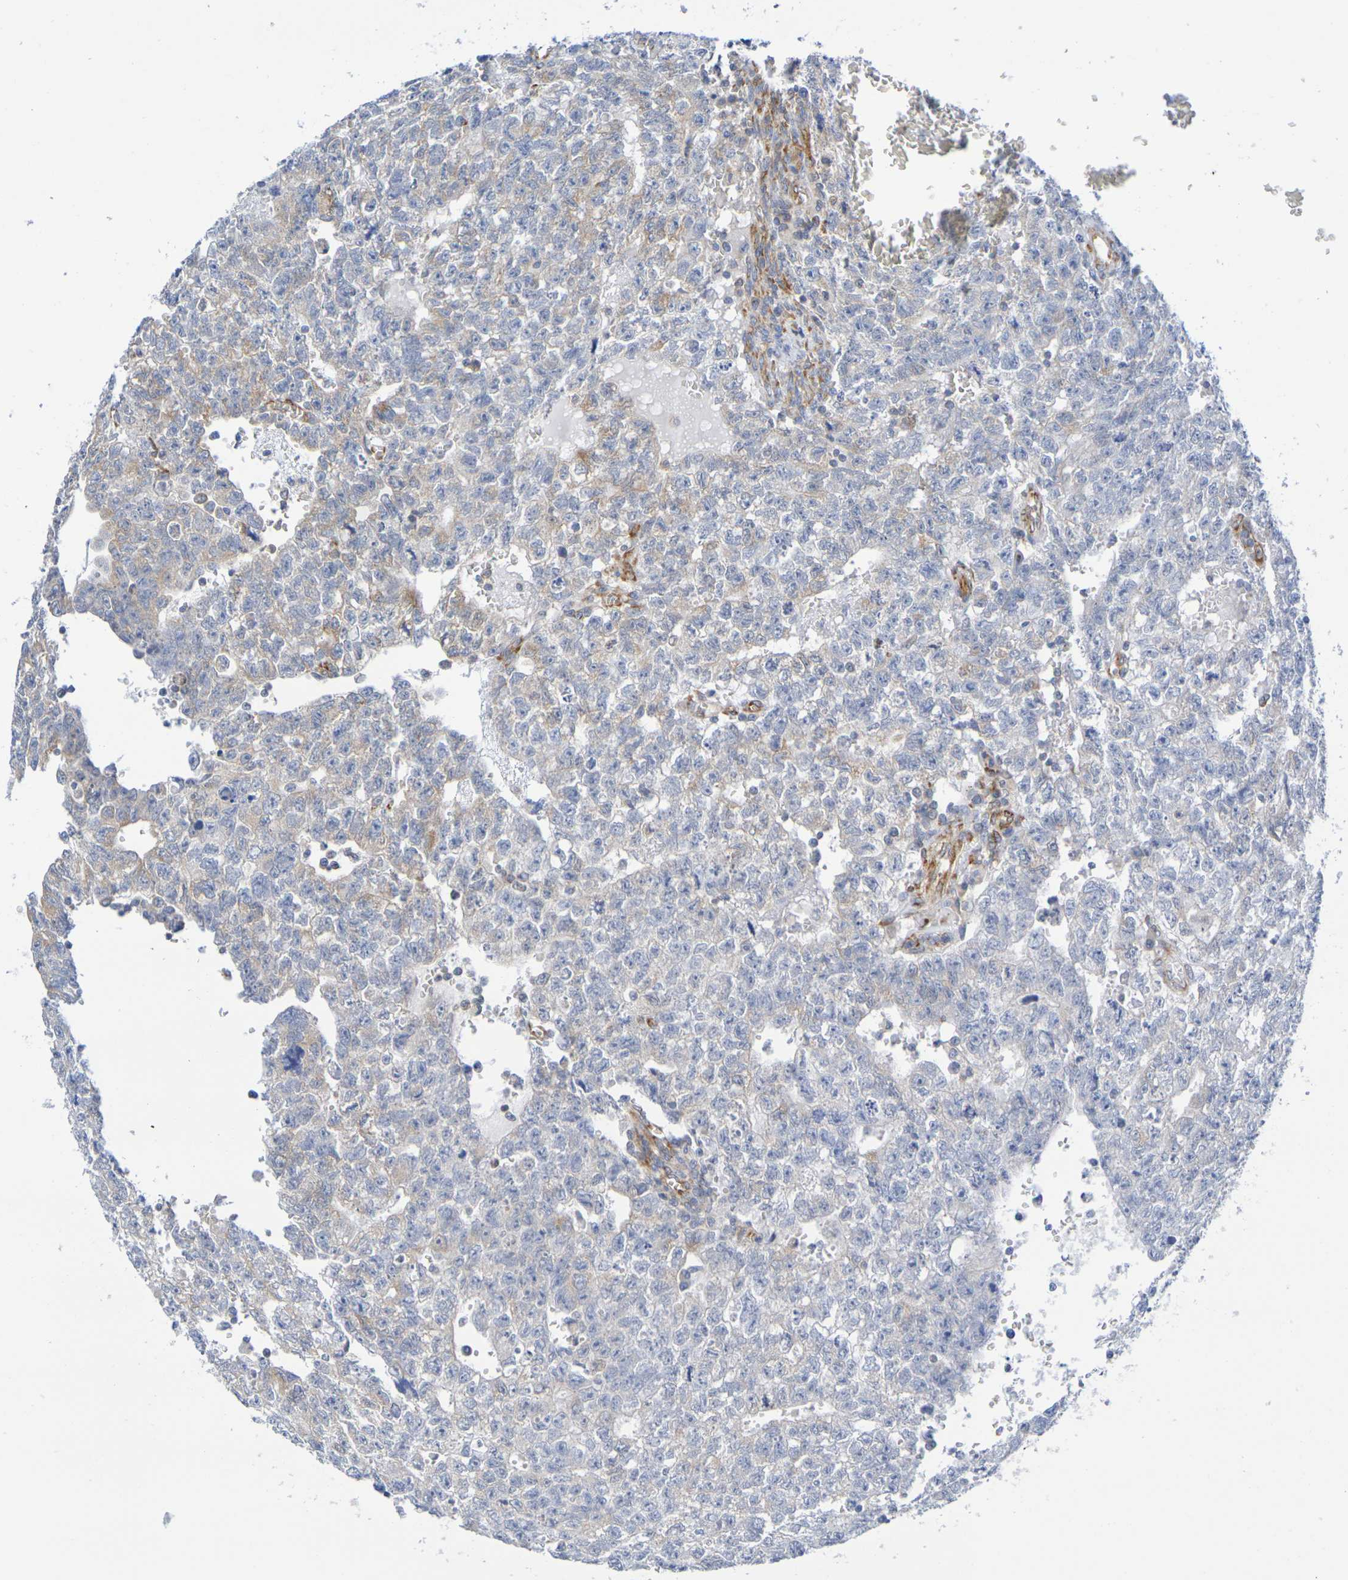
{"staining": {"intensity": "weak", "quantity": ">75%", "location": "cytoplasmic/membranous"}, "tissue": "testis cancer", "cell_type": "Tumor cells", "image_type": "cancer", "snomed": [{"axis": "morphology", "description": "Seminoma, NOS"}, {"axis": "morphology", "description": "Carcinoma, Embryonal, NOS"}, {"axis": "topography", "description": "Testis"}], "caption": "Testis seminoma stained with DAB (3,3'-diaminobenzidine) immunohistochemistry (IHC) exhibits low levels of weak cytoplasmic/membranous positivity in about >75% of tumor cells.", "gene": "TMCC3", "patient": {"sex": "male", "age": 38}}